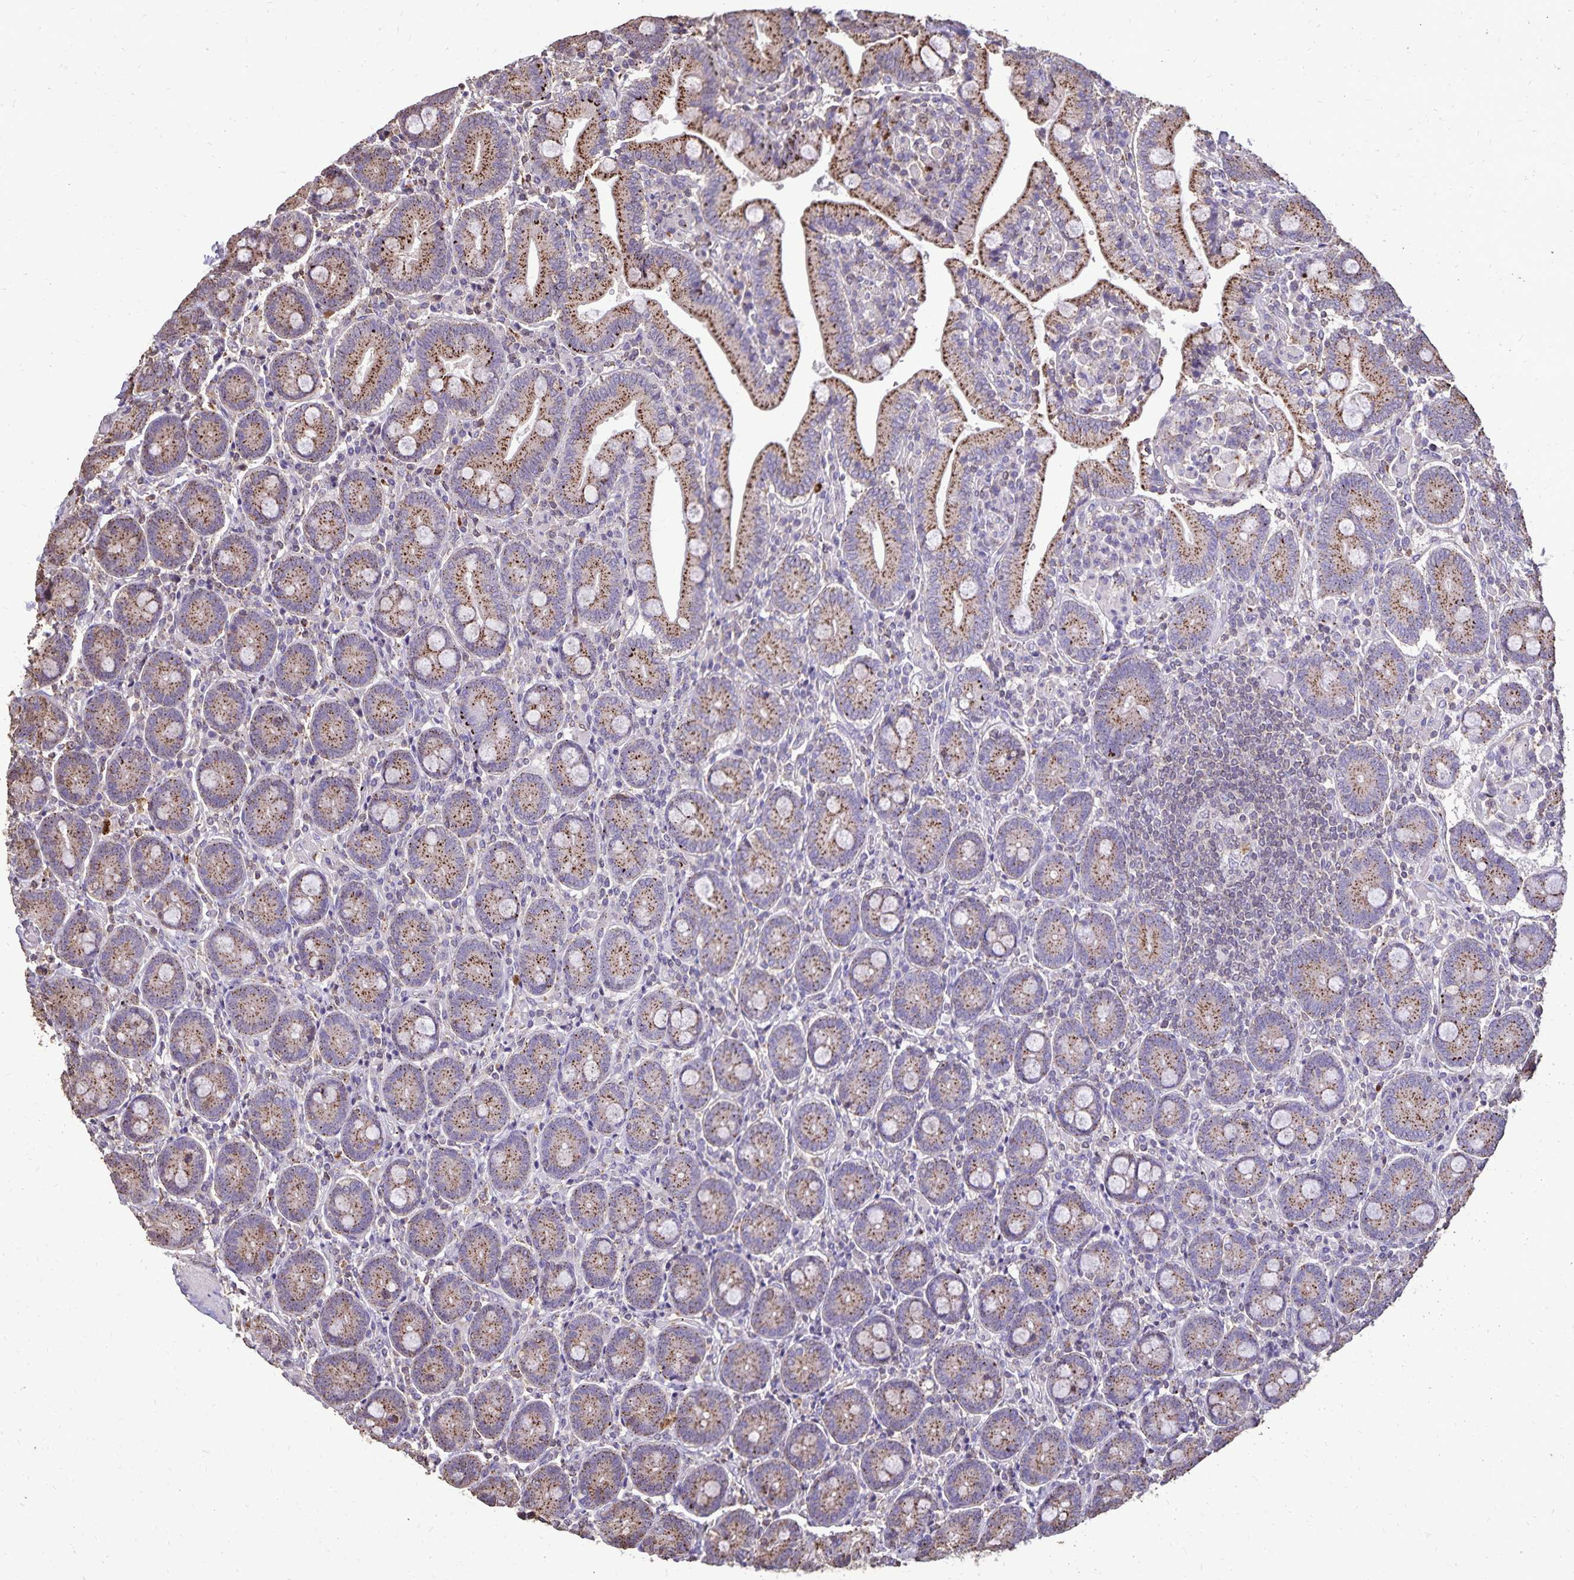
{"staining": {"intensity": "strong", "quantity": ">75%", "location": "cytoplasmic/membranous"}, "tissue": "duodenum", "cell_type": "Glandular cells", "image_type": "normal", "snomed": [{"axis": "morphology", "description": "Normal tissue, NOS"}, {"axis": "topography", "description": "Duodenum"}], "caption": "Immunohistochemical staining of benign duodenum reveals strong cytoplasmic/membranous protein staining in about >75% of glandular cells.", "gene": "CHMP1B", "patient": {"sex": "female", "age": 62}}